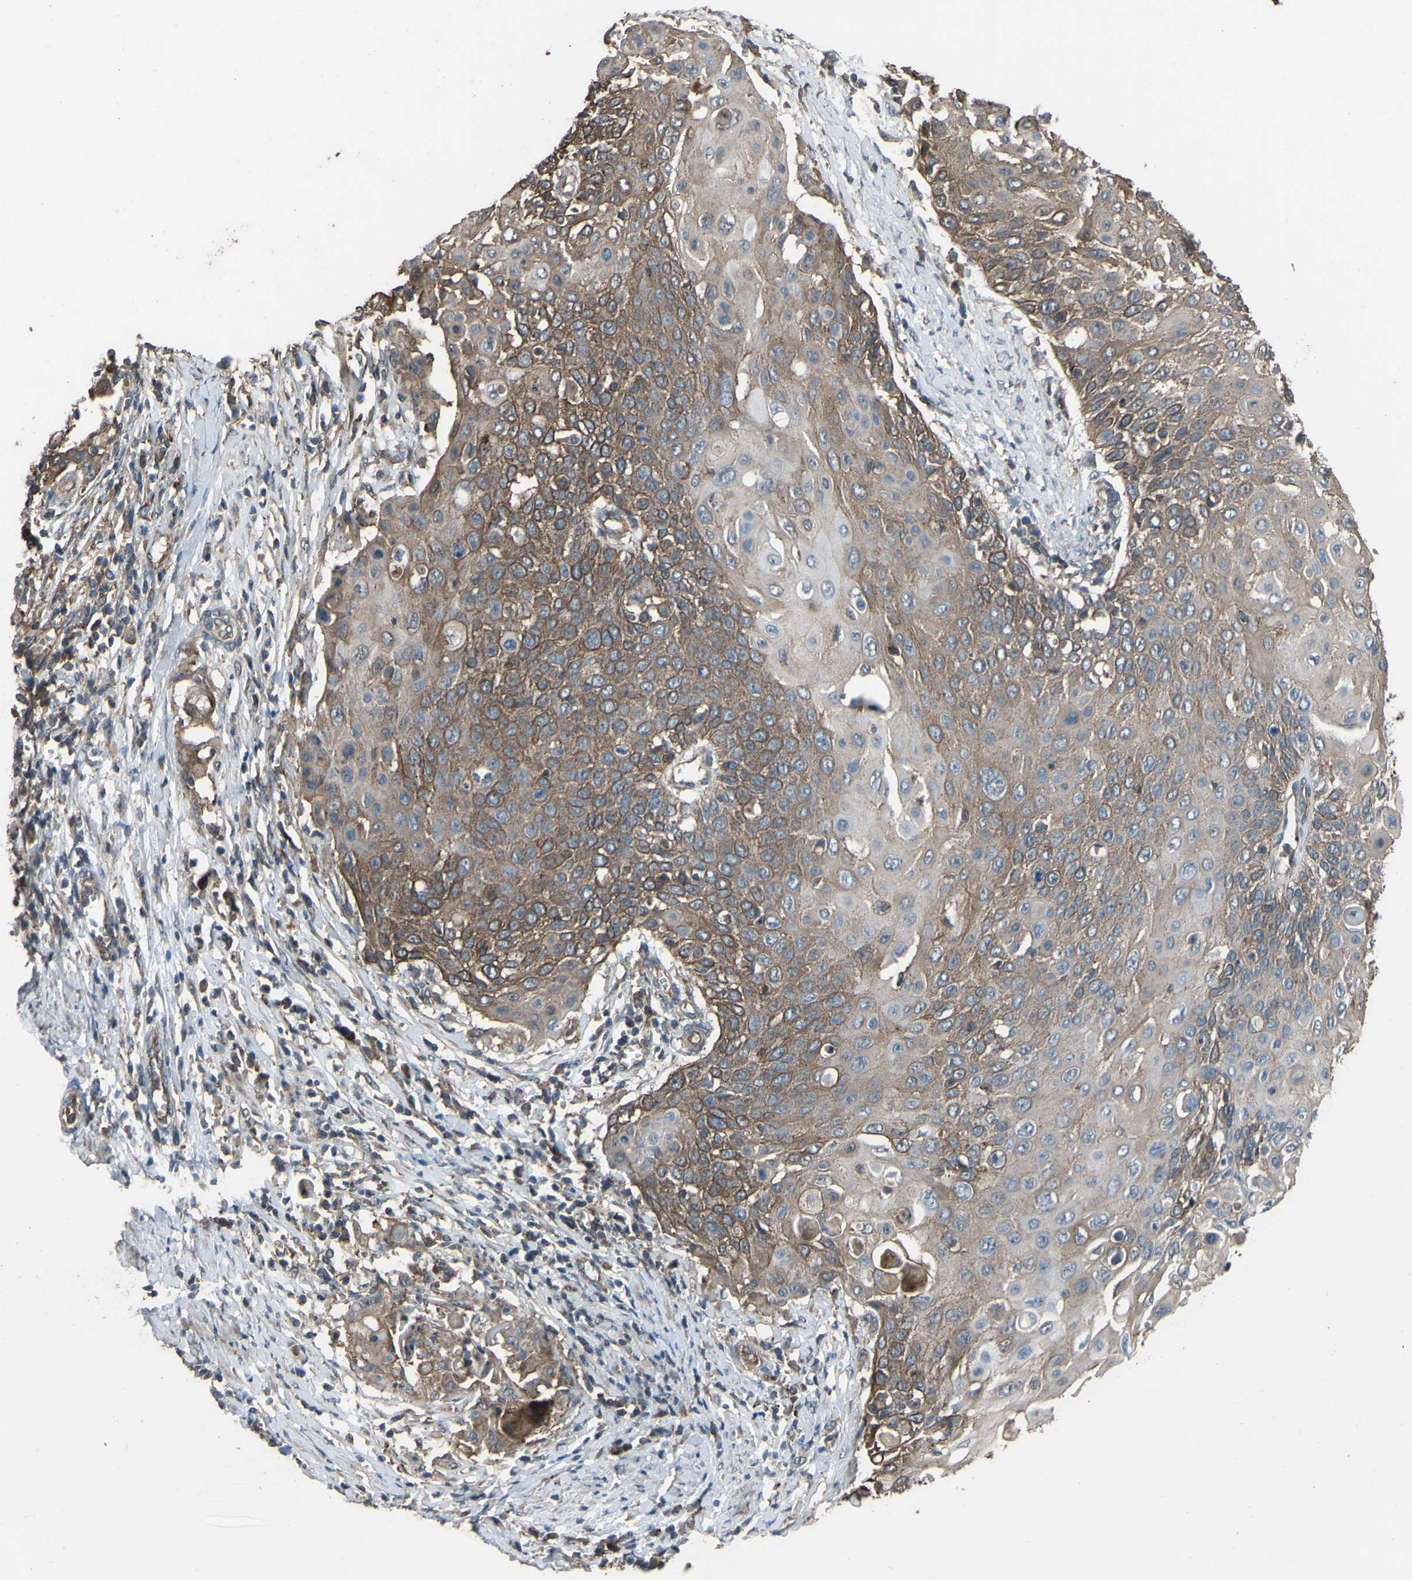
{"staining": {"intensity": "weak", "quantity": ">75%", "location": "cytoplasmic/membranous"}, "tissue": "cervical cancer", "cell_type": "Tumor cells", "image_type": "cancer", "snomed": [{"axis": "morphology", "description": "Squamous cell carcinoma, NOS"}, {"axis": "topography", "description": "Cervix"}], "caption": "The immunohistochemical stain labels weak cytoplasmic/membranous positivity in tumor cells of cervical cancer (squamous cell carcinoma) tissue.", "gene": "SLC4A2", "patient": {"sex": "female", "age": 39}}